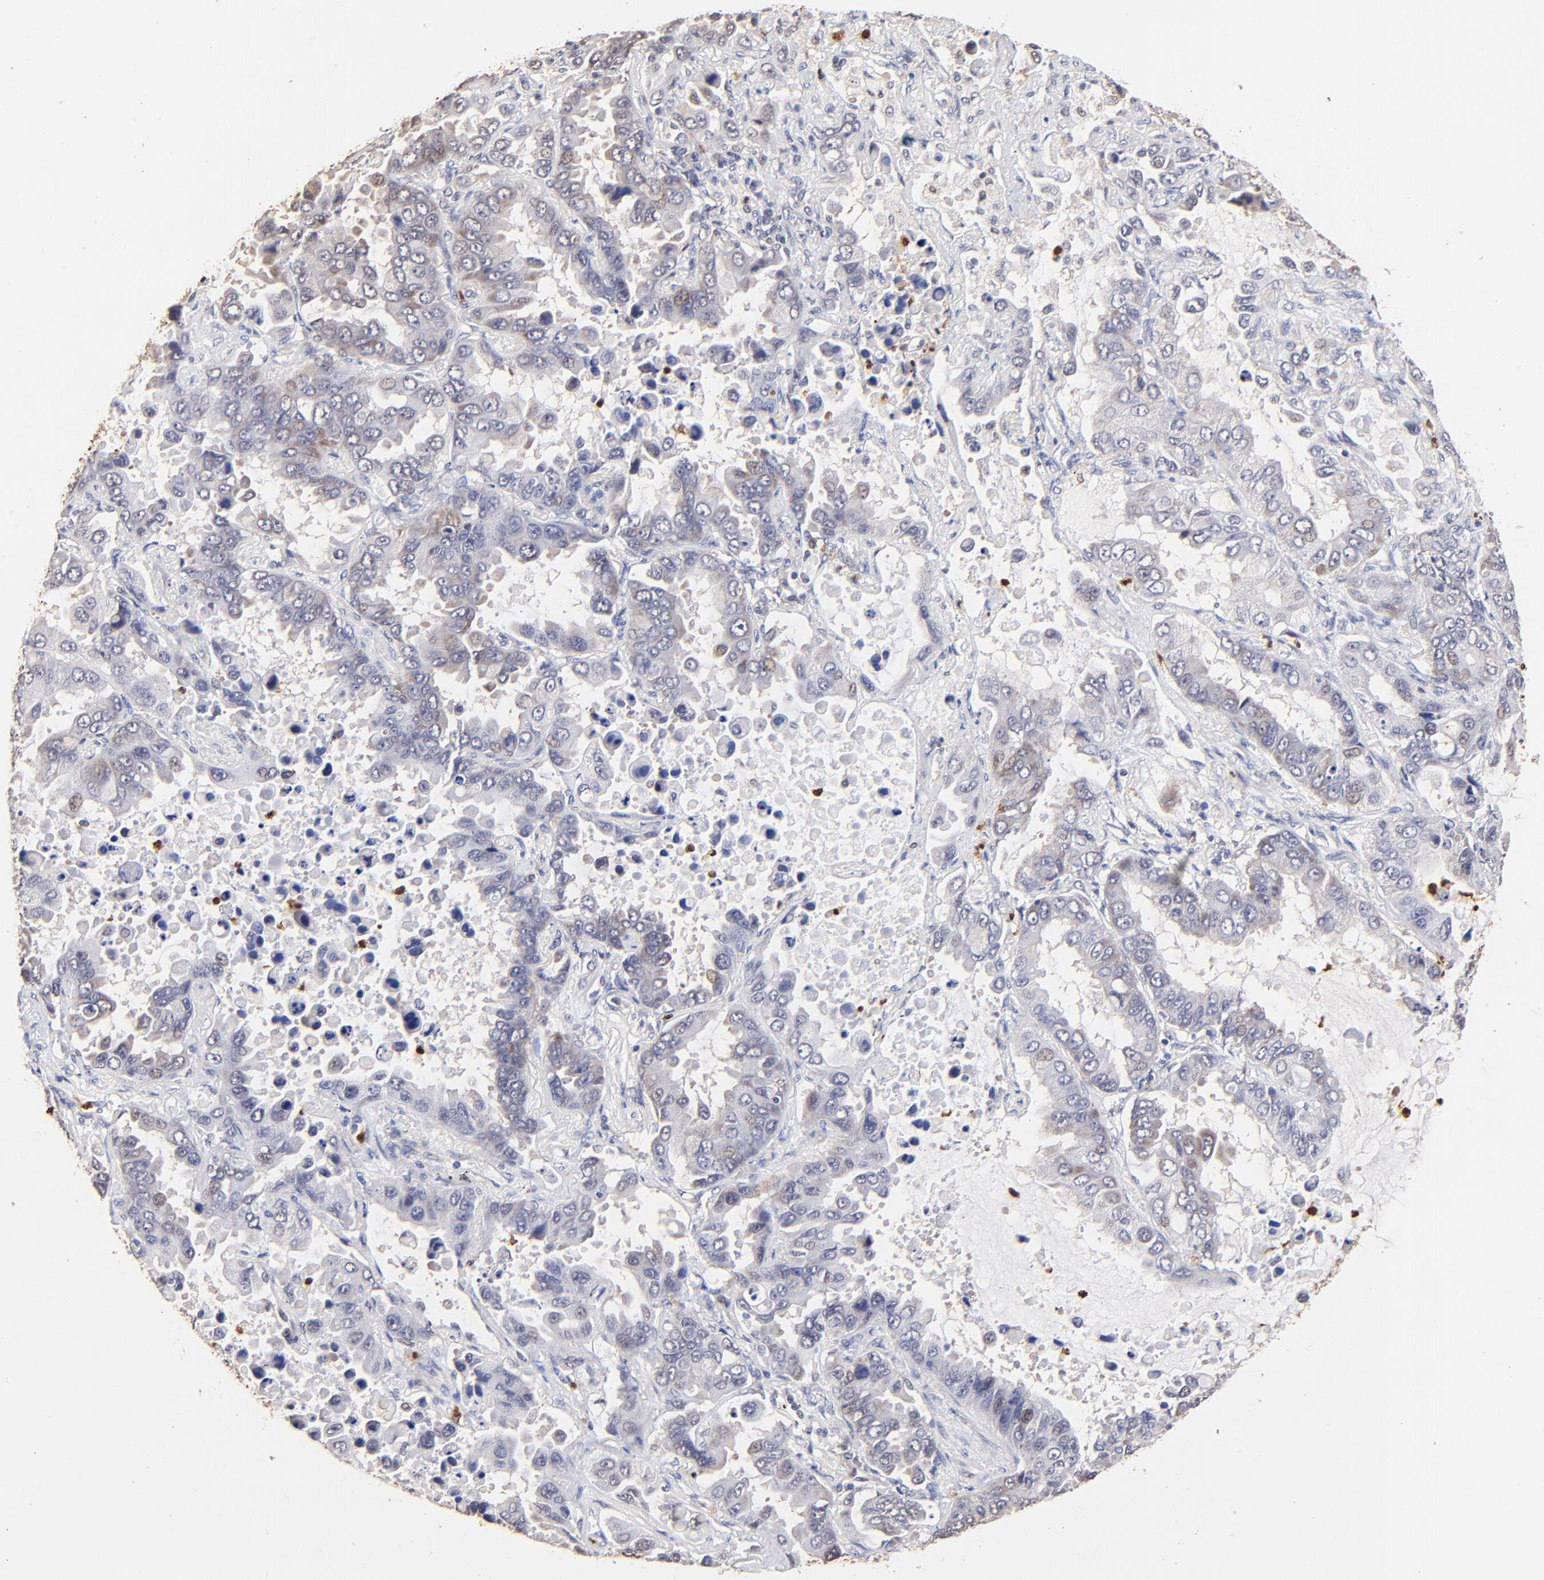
{"staining": {"intensity": "negative", "quantity": "none", "location": "none"}, "tissue": "lung cancer", "cell_type": "Tumor cells", "image_type": "cancer", "snomed": [{"axis": "morphology", "description": "Adenocarcinoma, NOS"}, {"axis": "topography", "description": "Lung"}], "caption": "Immunohistochemical staining of human adenocarcinoma (lung) reveals no significant staining in tumor cells.", "gene": "BBOF1", "patient": {"sex": "male", "age": 64}}